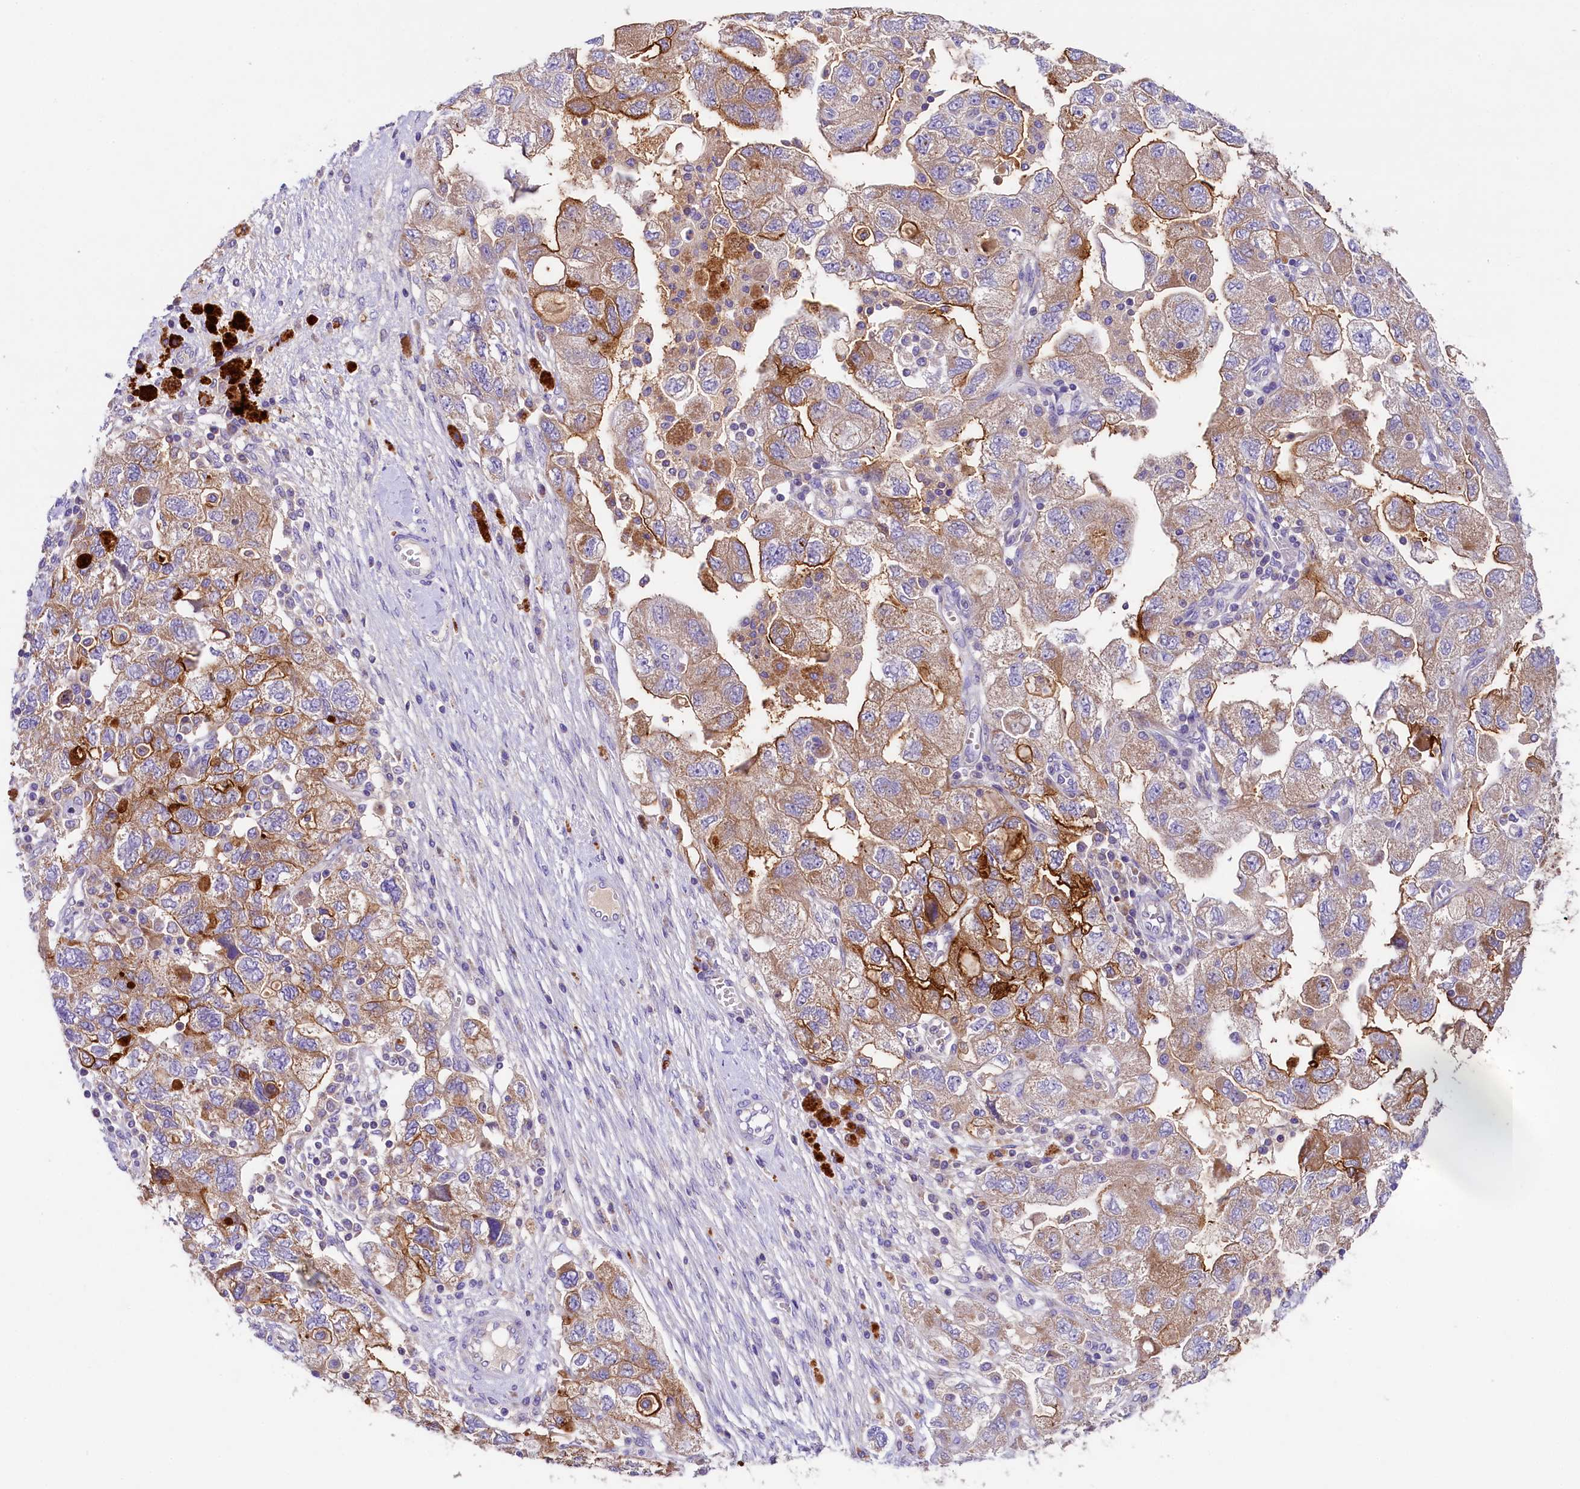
{"staining": {"intensity": "moderate", "quantity": "25%-75%", "location": "cytoplasmic/membranous"}, "tissue": "ovarian cancer", "cell_type": "Tumor cells", "image_type": "cancer", "snomed": [{"axis": "morphology", "description": "Carcinoma, NOS"}, {"axis": "morphology", "description": "Cystadenocarcinoma, serous, NOS"}, {"axis": "topography", "description": "Ovary"}], "caption": "Brown immunohistochemical staining in human ovarian serous cystadenocarcinoma shows moderate cytoplasmic/membranous expression in approximately 25%-75% of tumor cells.", "gene": "PMPCB", "patient": {"sex": "female", "age": 69}}